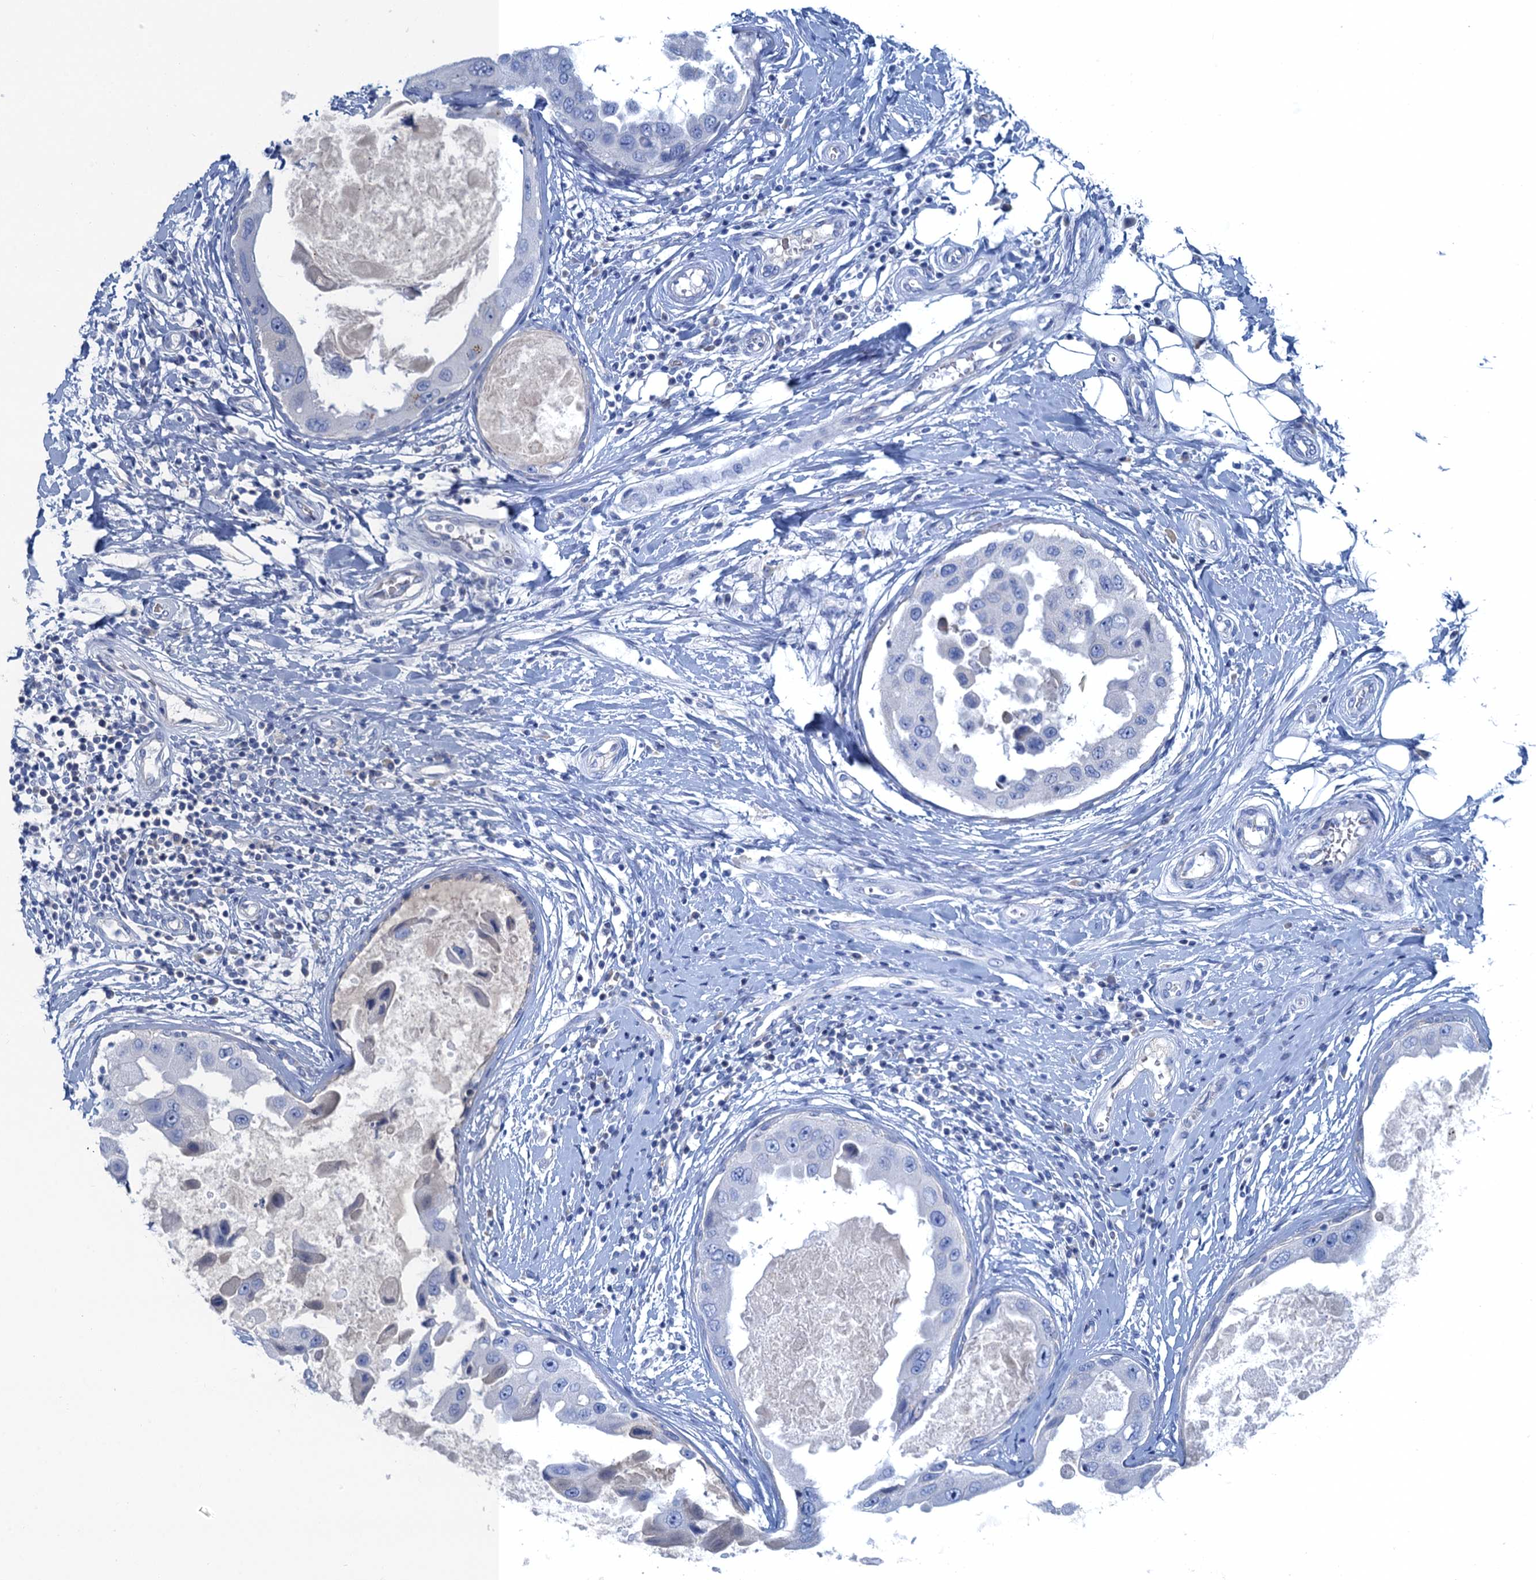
{"staining": {"intensity": "negative", "quantity": "none", "location": "none"}, "tissue": "breast cancer", "cell_type": "Tumor cells", "image_type": "cancer", "snomed": [{"axis": "morphology", "description": "Duct carcinoma"}, {"axis": "topography", "description": "Breast"}], "caption": "DAB immunohistochemical staining of invasive ductal carcinoma (breast) displays no significant positivity in tumor cells. (IHC, brightfield microscopy, high magnification).", "gene": "MYADML2", "patient": {"sex": "female", "age": 27}}